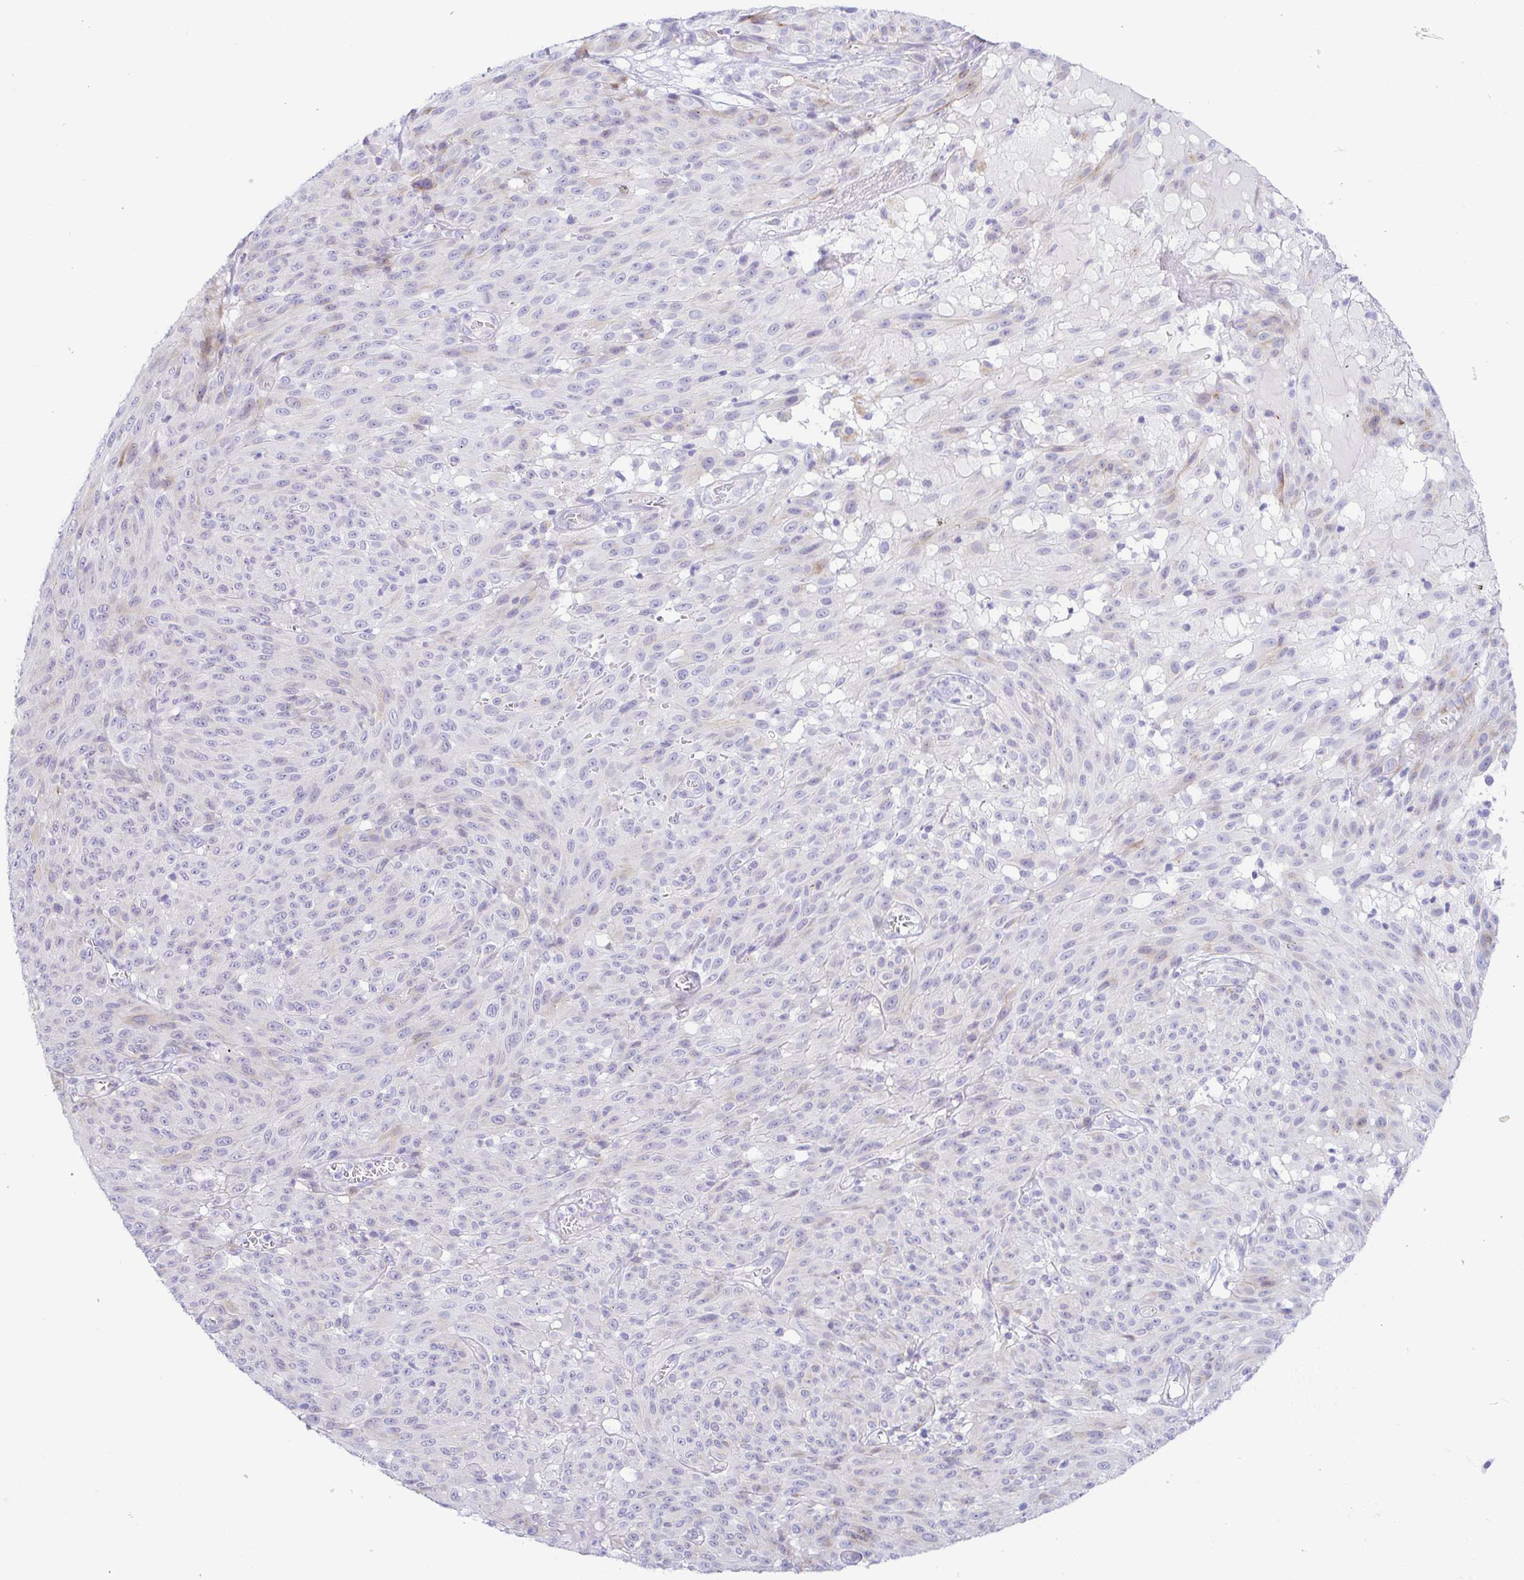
{"staining": {"intensity": "negative", "quantity": "none", "location": "none"}, "tissue": "melanoma", "cell_type": "Tumor cells", "image_type": "cancer", "snomed": [{"axis": "morphology", "description": "Malignant melanoma, NOS"}, {"axis": "topography", "description": "Skin"}], "caption": "Immunohistochemistry (IHC) image of human malignant melanoma stained for a protein (brown), which shows no positivity in tumor cells.", "gene": "PINLYP", "patient": {"sex": "male", "age": 85}}